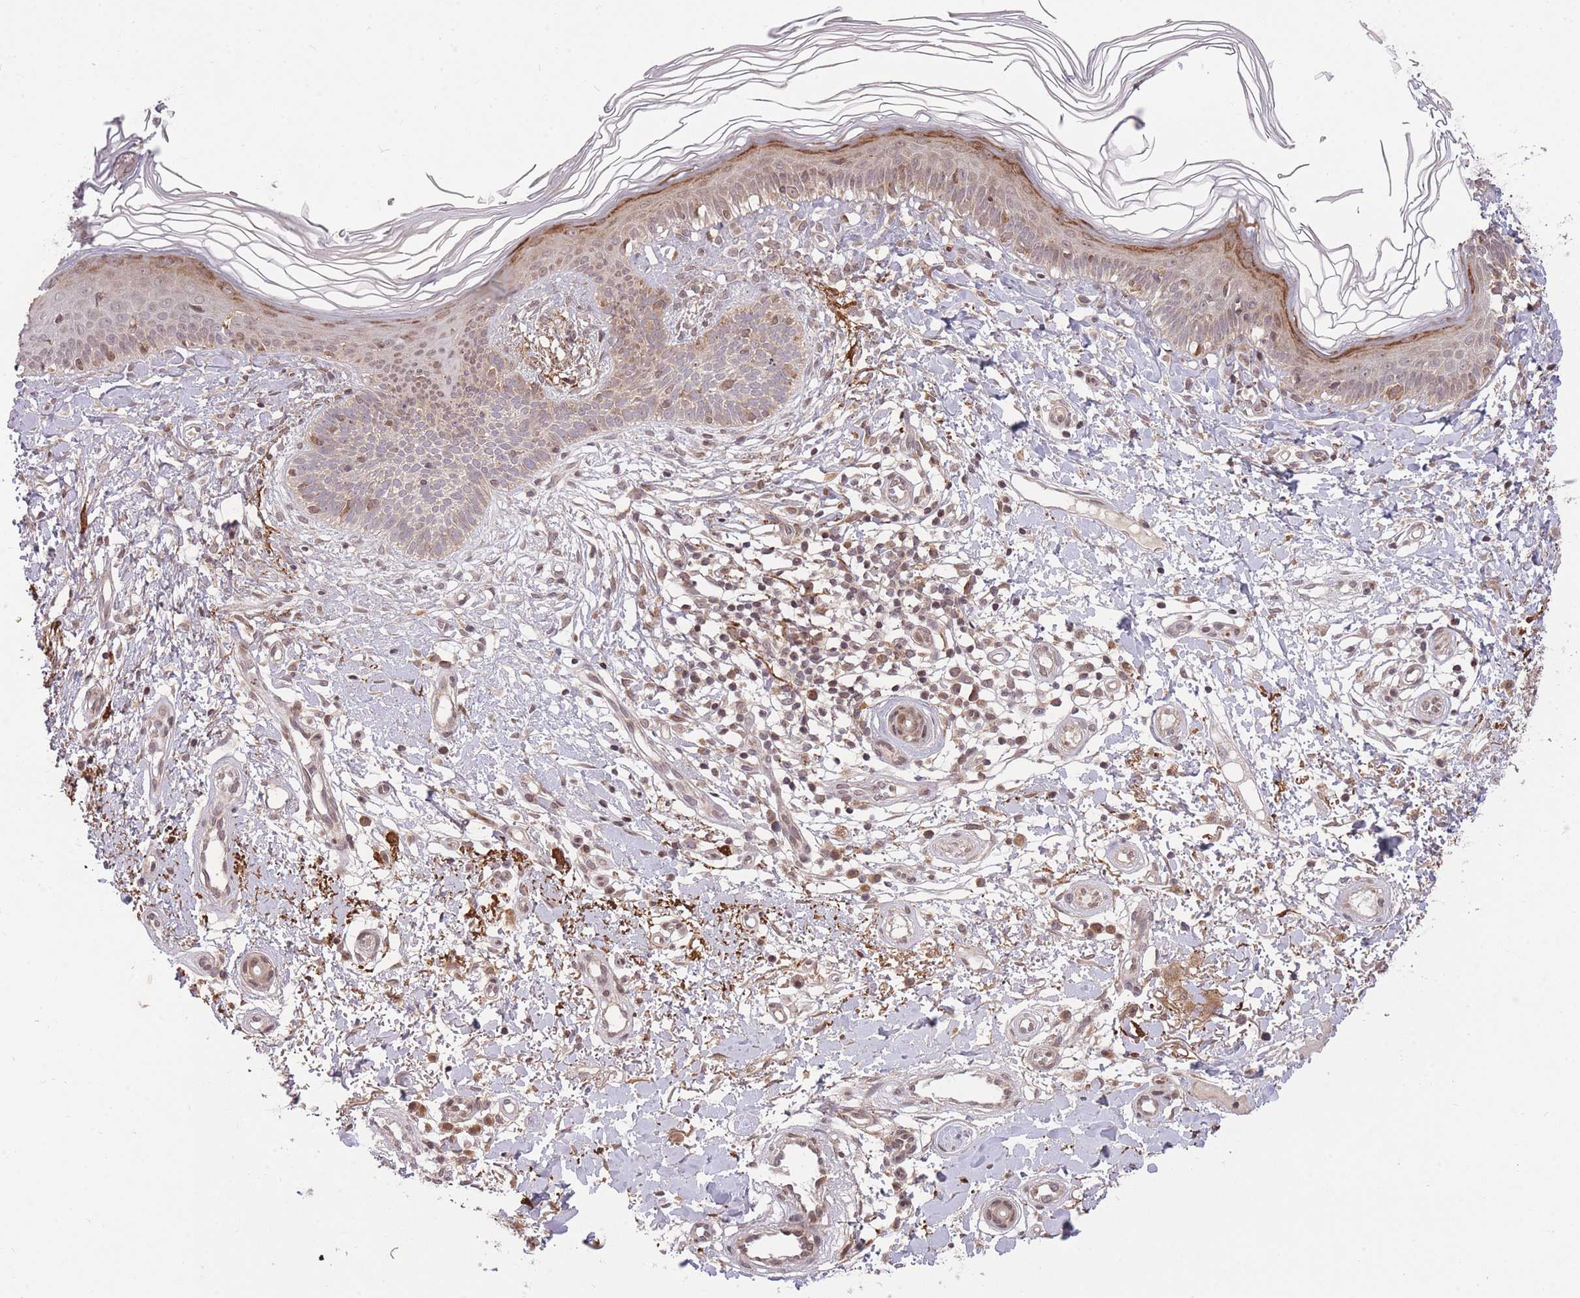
{"staining": {"intensity": "weak", "quantity": "<25%", "location": "nuclear"}, "tissue": "skin cancer", "cell_type": "Tumor cells", "image_type": "cancer", "snomed": [{"axis": "morphology", "description": "Basal cell carcinoma"}, {"axis": "topography", "description": "Skin"}], "caption": "A high-resolution image shows IHC staining of skin basal cell carcinoma, which displays no significant expression in tumor cells.", "gene": "ZNF391", "patient": {"sex": "male", "age": 78}}